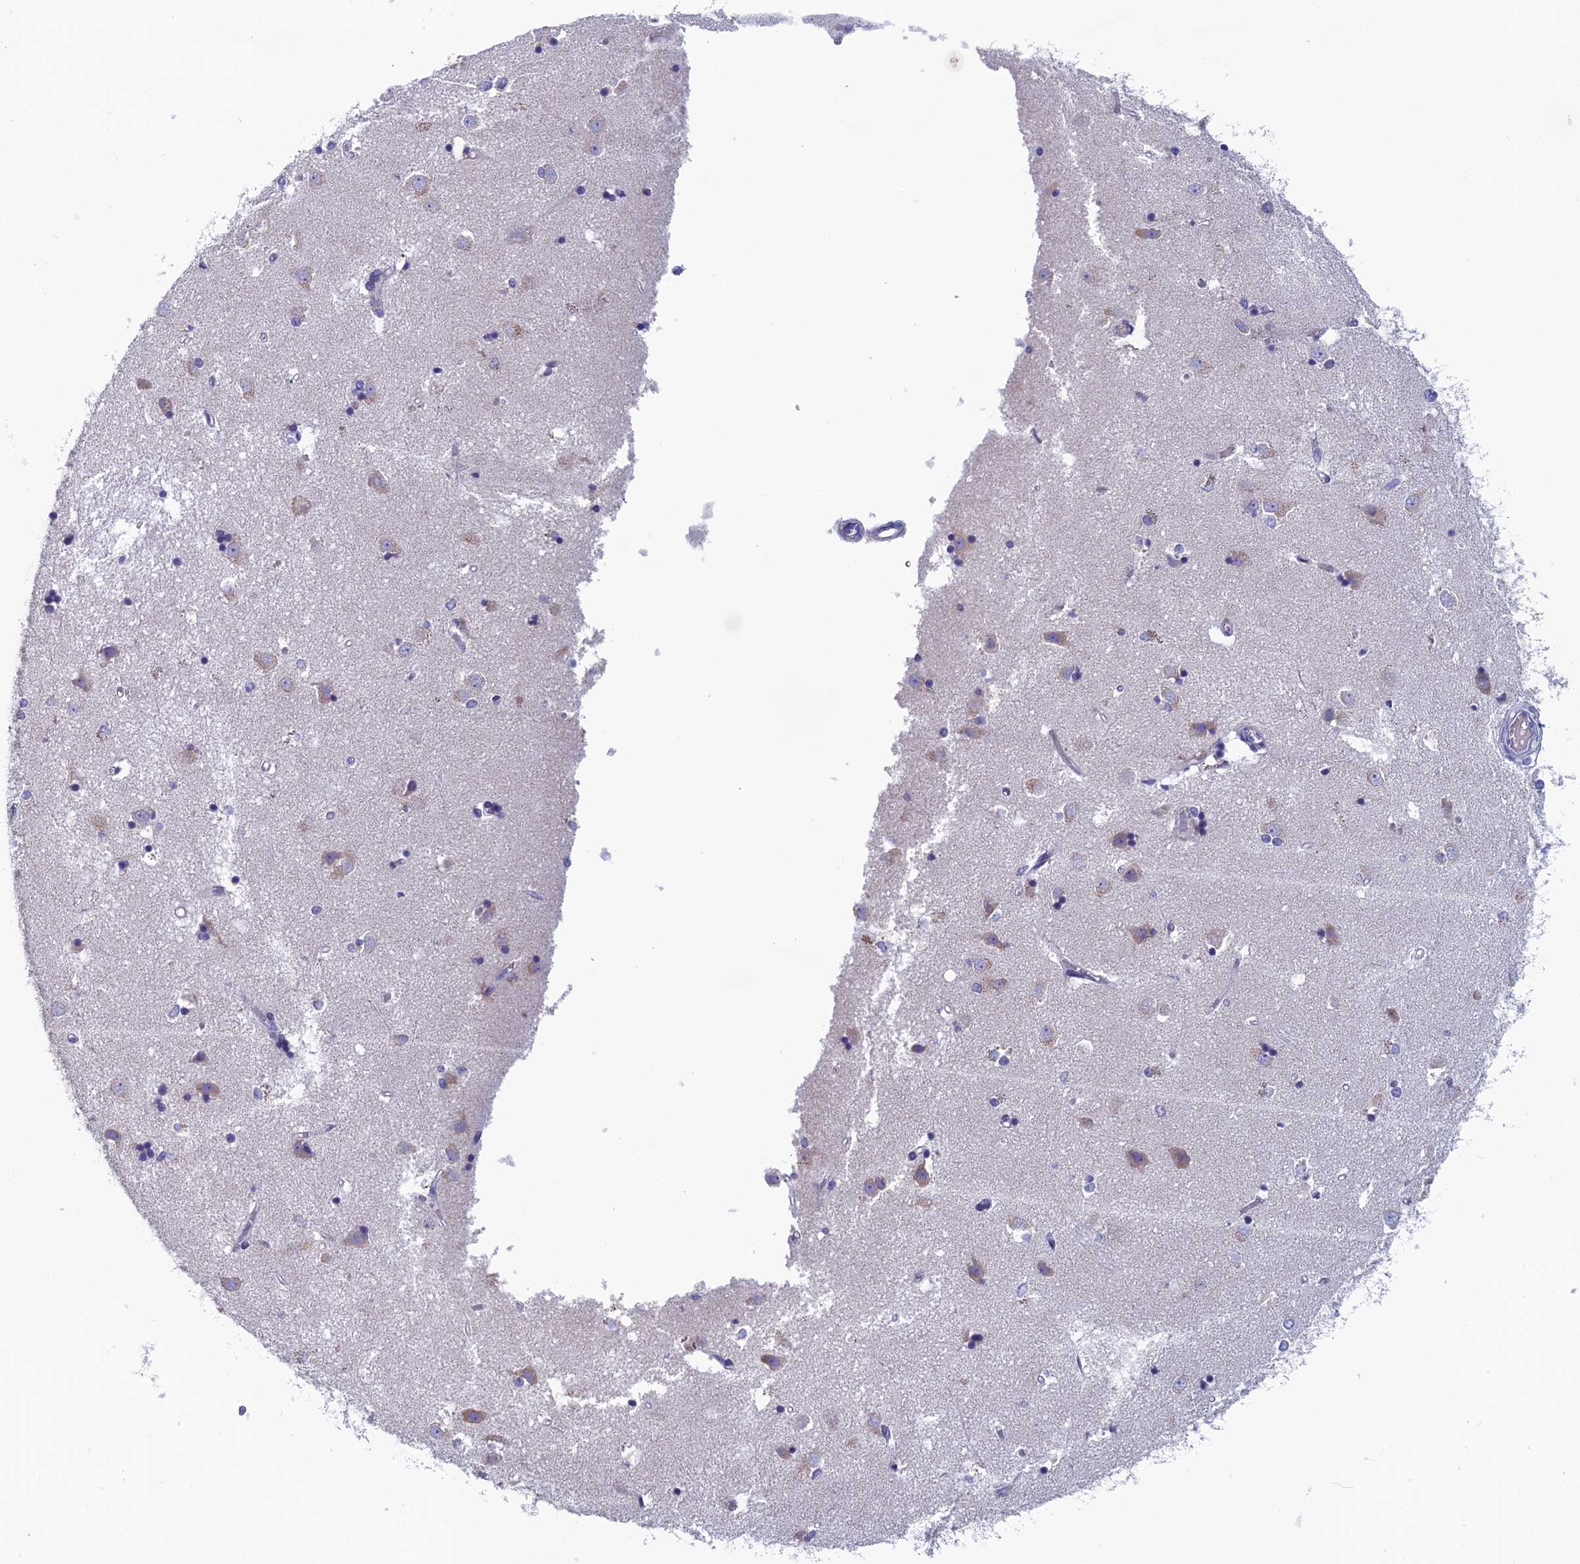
{"staining": {"intensity": "negative", "quantity": "none", "location": "none"}, "tissue": "caudate", "cell_type": "Glial cells", "image_type": "normal", "snomed": [{"axis": "morphology", "description": "Normal tissue, NOS"}, {"axis": "topography", "description": "Lateral ventricle wall"}], "caption": "DAB immunohistochemical staining of normal caudate displays no significant positivity in glial cells.", "gene": "MRI1", "patient": {"sex": "male", "age": 45}}